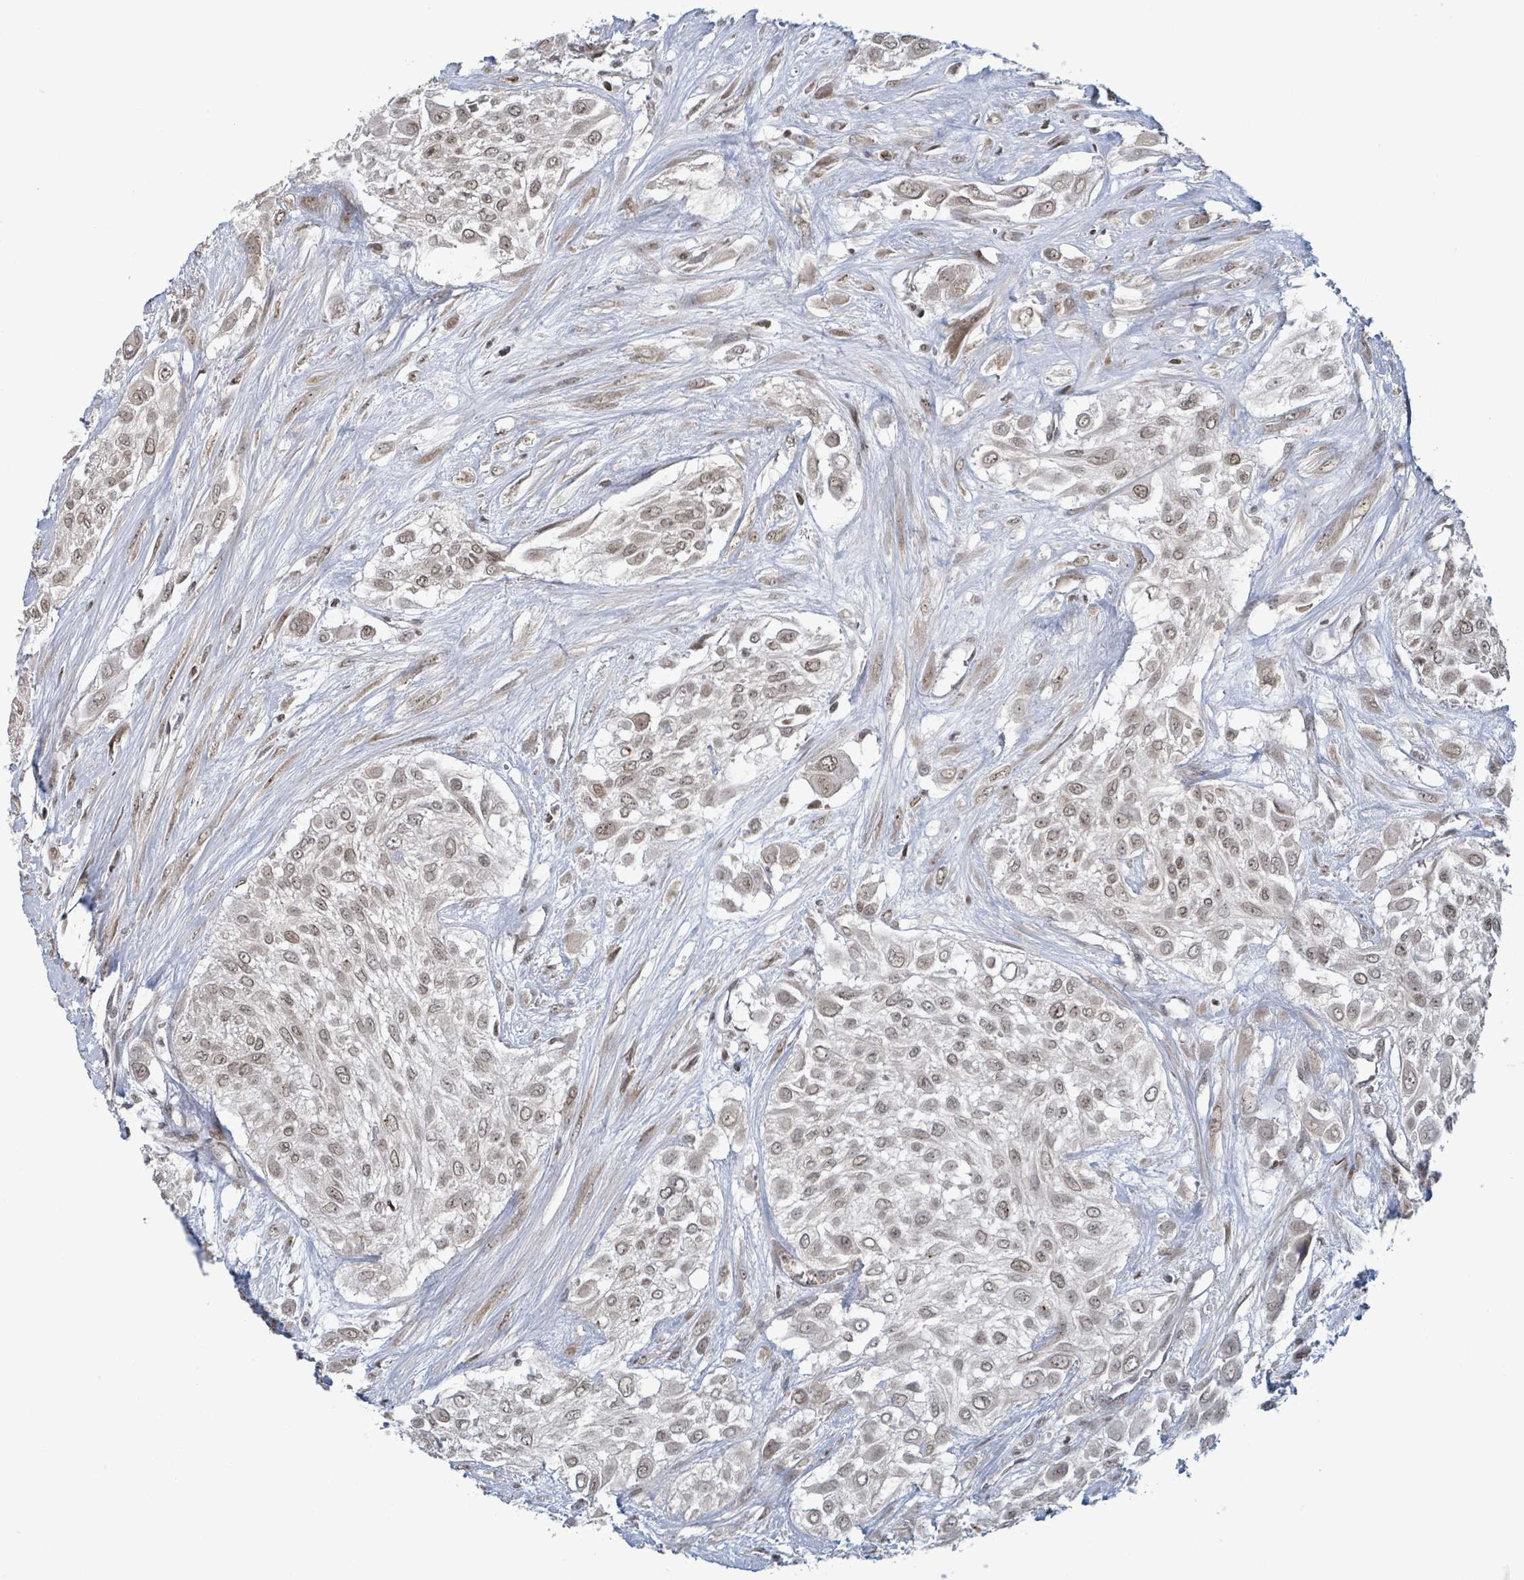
{"staining": {"intensity": "weak", "quantity": ">75%", "location": "nuclear"}, "tissue": "urothelial cancer", "cell_type": "Tumor cells", "image_type": "cancer", "snomed": [{"axis": "morphology", "description": "Urothelial carcinoma, High grade"}, {"axis": "topography", "description": "Urinary bladder"}], "caption": "Human urothelial cancer stained with a brown dye displays weak nuclear positive expression in approximately >75% of tumor cells.", "gene": "SBF2", "patient": {"sex": "male", "age": 57}}